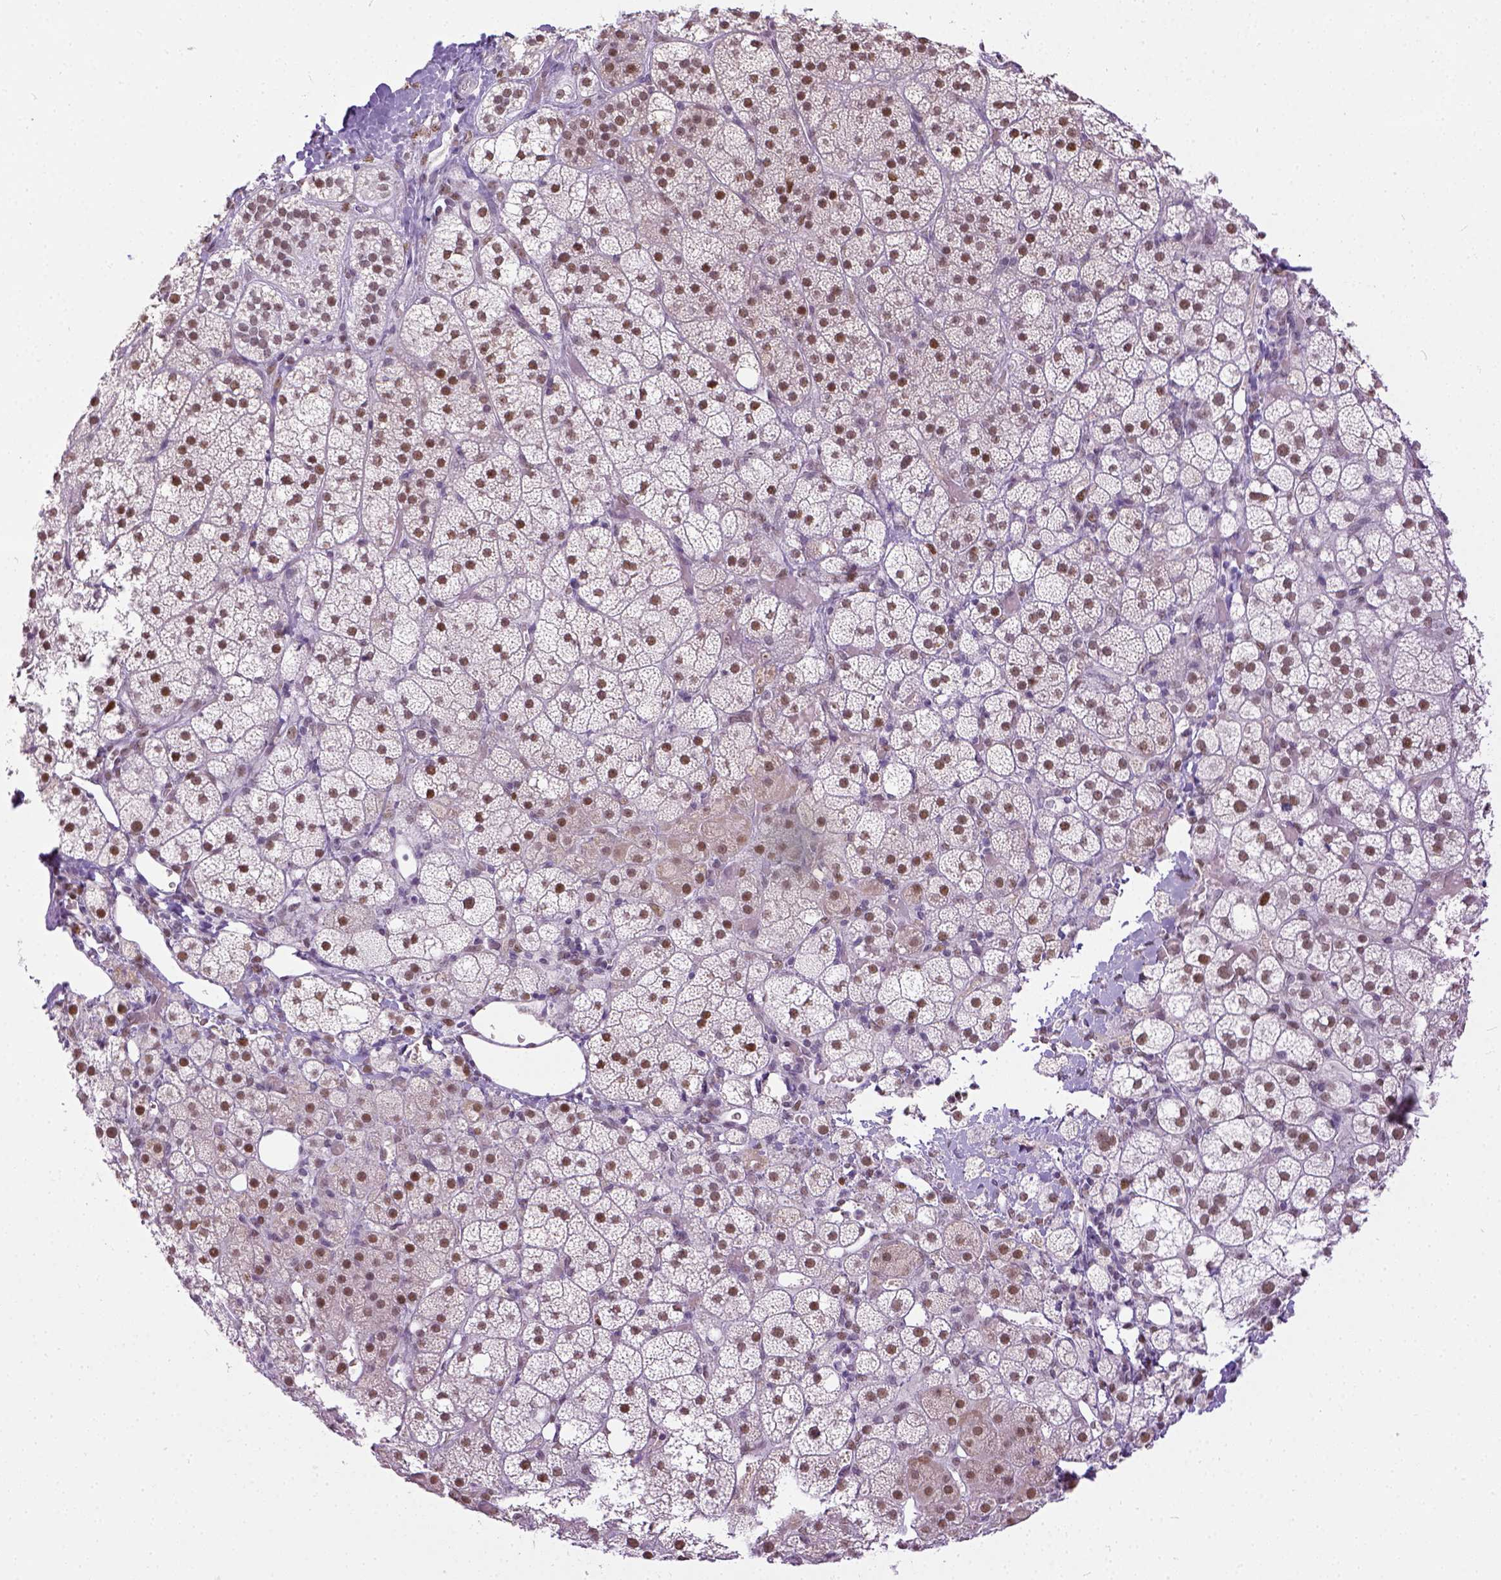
{"staining": {"intensity": "strong", "quantity": ">75%", "location": "nuclear"}, "tissue": "adrenal gland", "cell_type": "Glandular cells", "image_type": "normal", "snomed": [{"axis": "morphology", "description": "Normal tissue, NOS"}, {"axis": "topography", "description": "Adrenal gland"}], "caption": "Immunohistochemical staining of normal adrenal gland reveals high levels of strong nuclear expression in approximately >75% of glandular cells.", "gene": "ERCC1", "patient": {"sex": "male", "age": 53}}